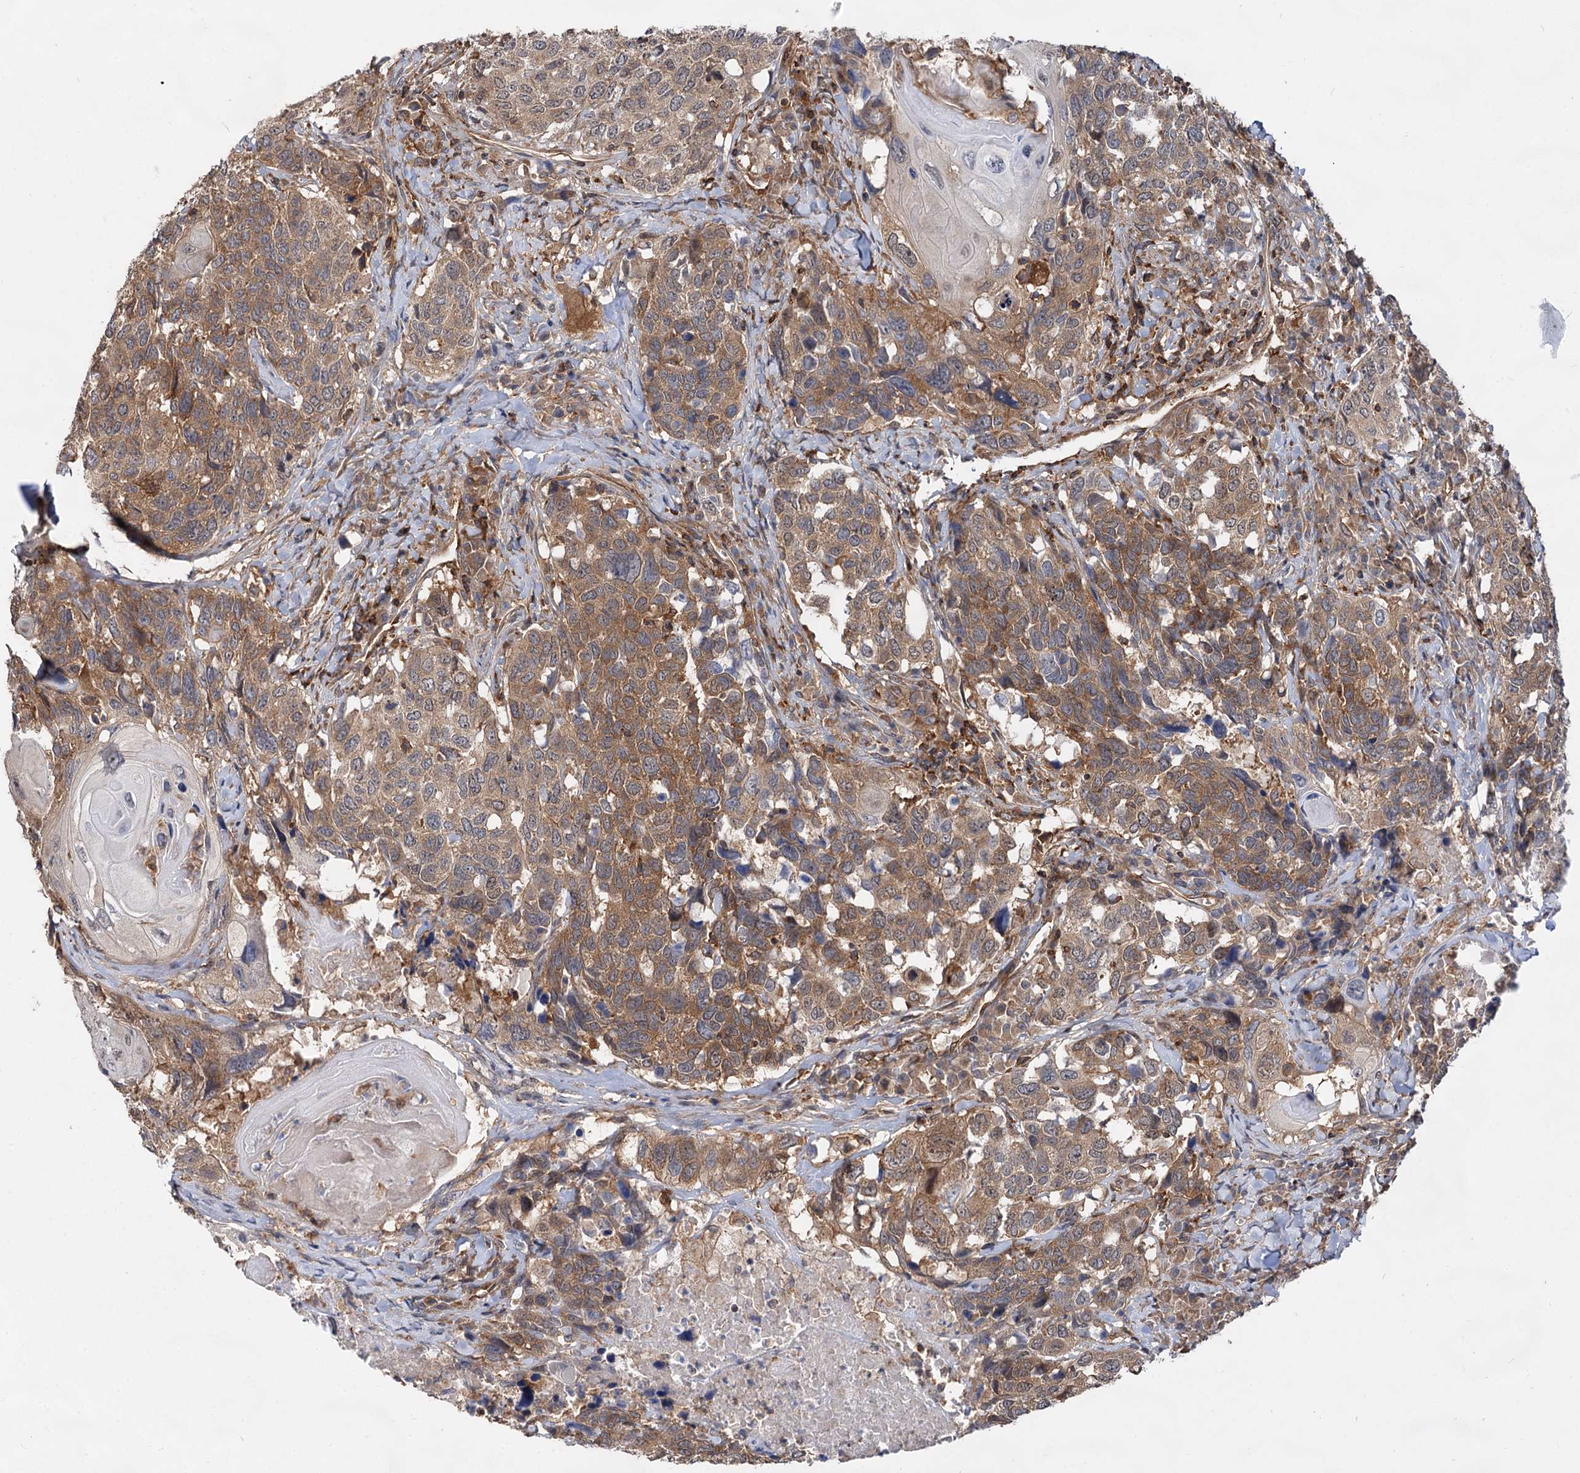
{"staining": {"intensity": "moderate", "quantity": ">75%", "location": "cytoplasmic/membranous"}, "tissue": "head and neck cancer", "cell_type": "Tumor cells", "image_type": "cancer", "snomed": [{"axis": "morphology", "description": "Squamous cell carcinoma, NOS"}, {"axis": "topography", "description": "Head-Neck"}], "caption": "A brown stain shows moderate cytoplasmic/membranous positivity of a protein in human head and neck cancer (squamous cell carcinoma) tumor cells. Using DAB (3,3'-diaminobenzidine) (brown) and hematoxylin (blue) stains, captured at high magnification using brightfield microscopy.", "gene": "PACS1", "patient": {"sex": "male", "age": 66}}